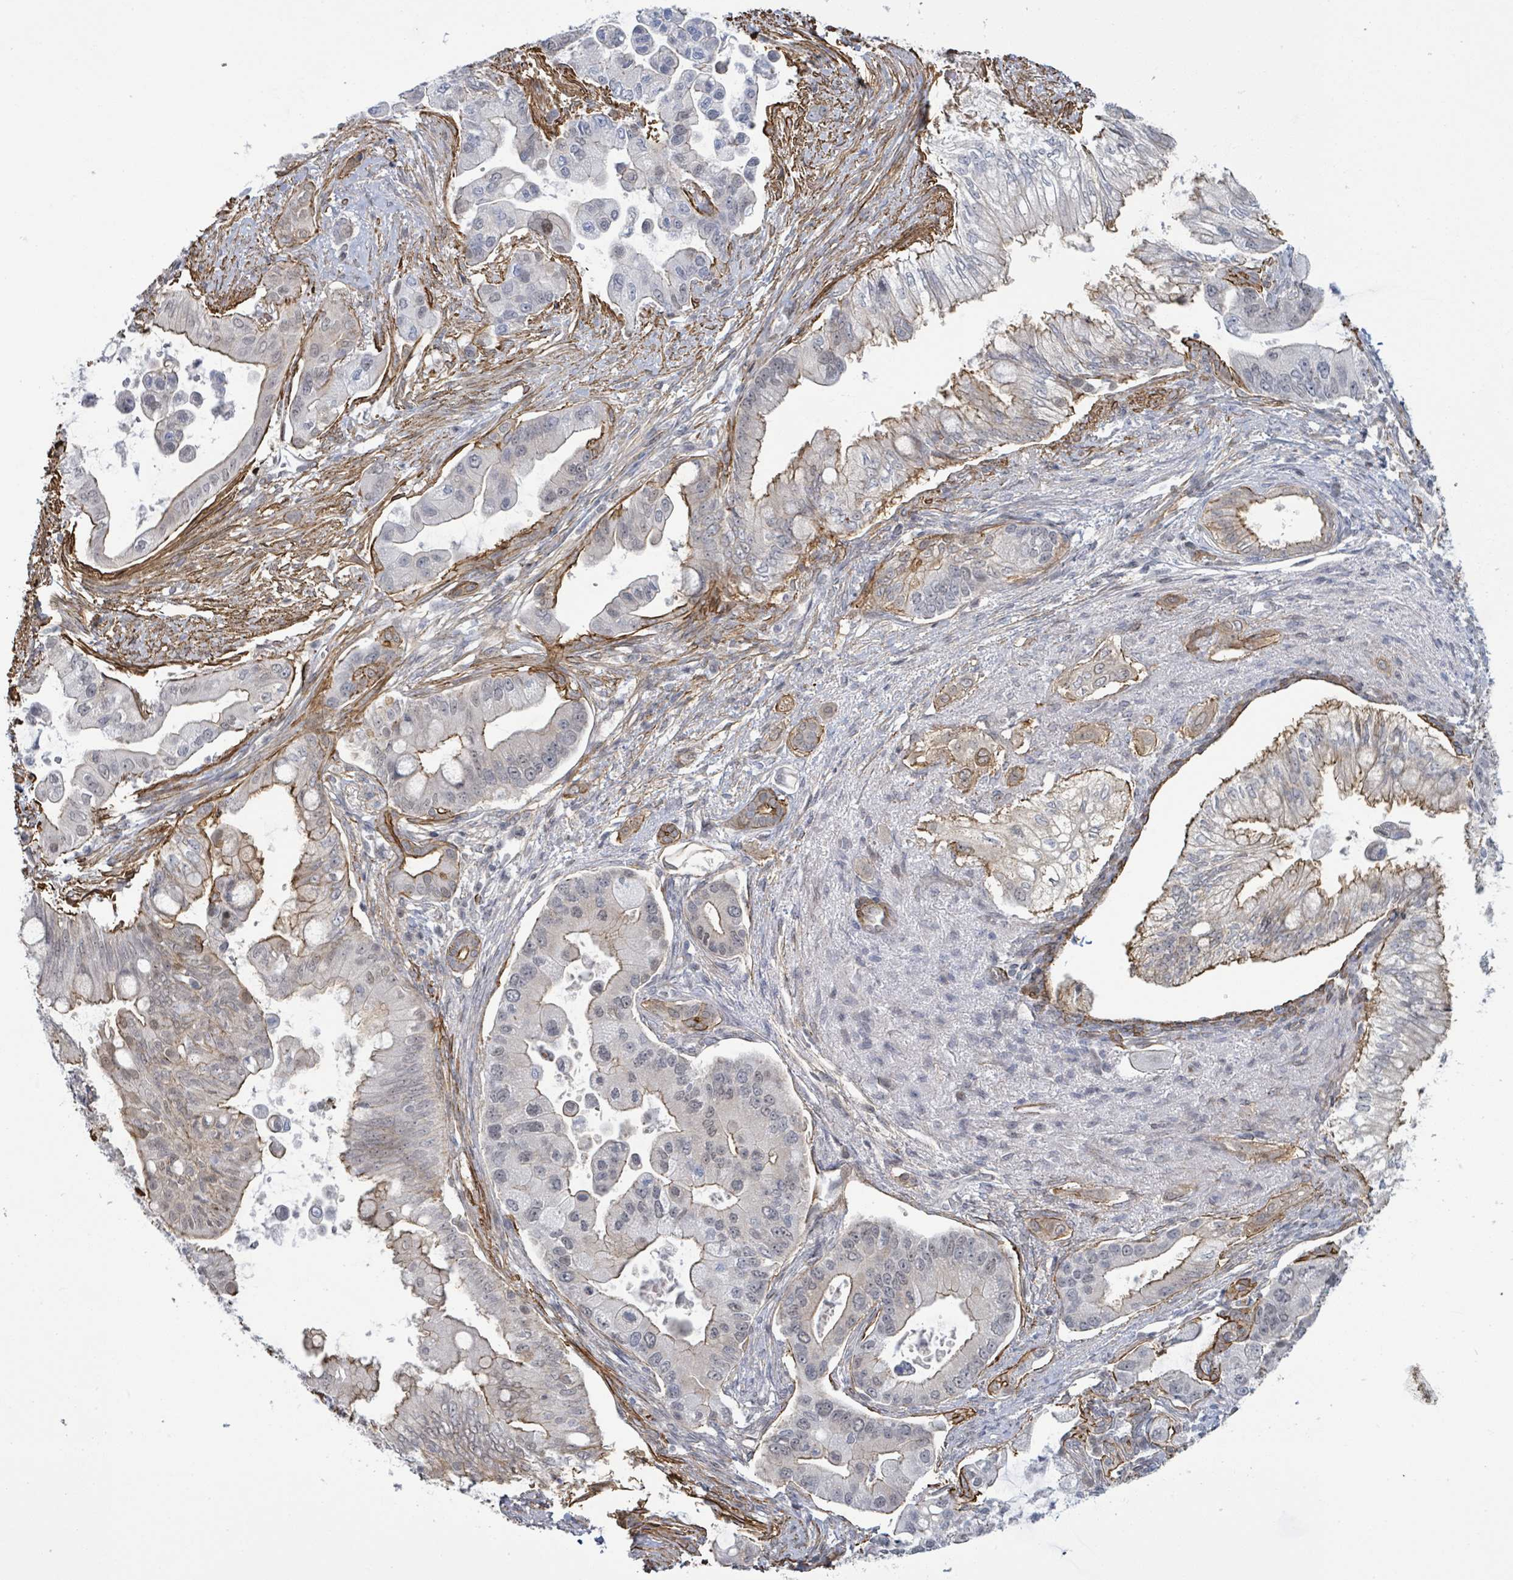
{"staining": {"intensity": "moderate", "quantity": "<25%", "location": "cytoplasmic/membranous"}, "tissue": "pancreatic cancer", "cell_type": "Tumor cells", "image_type": "cancer", "snomed": [{"axis": "morphology", "description": "Adenocarcinoma, NOS"}, {"axis": "topography", "description": "Pancreas"}], "caption": "Immunohistochemistry (IHC) (DAB) staining of pancreatic cancer shows moderate cytoplasmic/membranous protein expression in about <25% of tumor cells.", "gene": "DMRTC1B", "patient": {"sex": "male", "age": 57}}